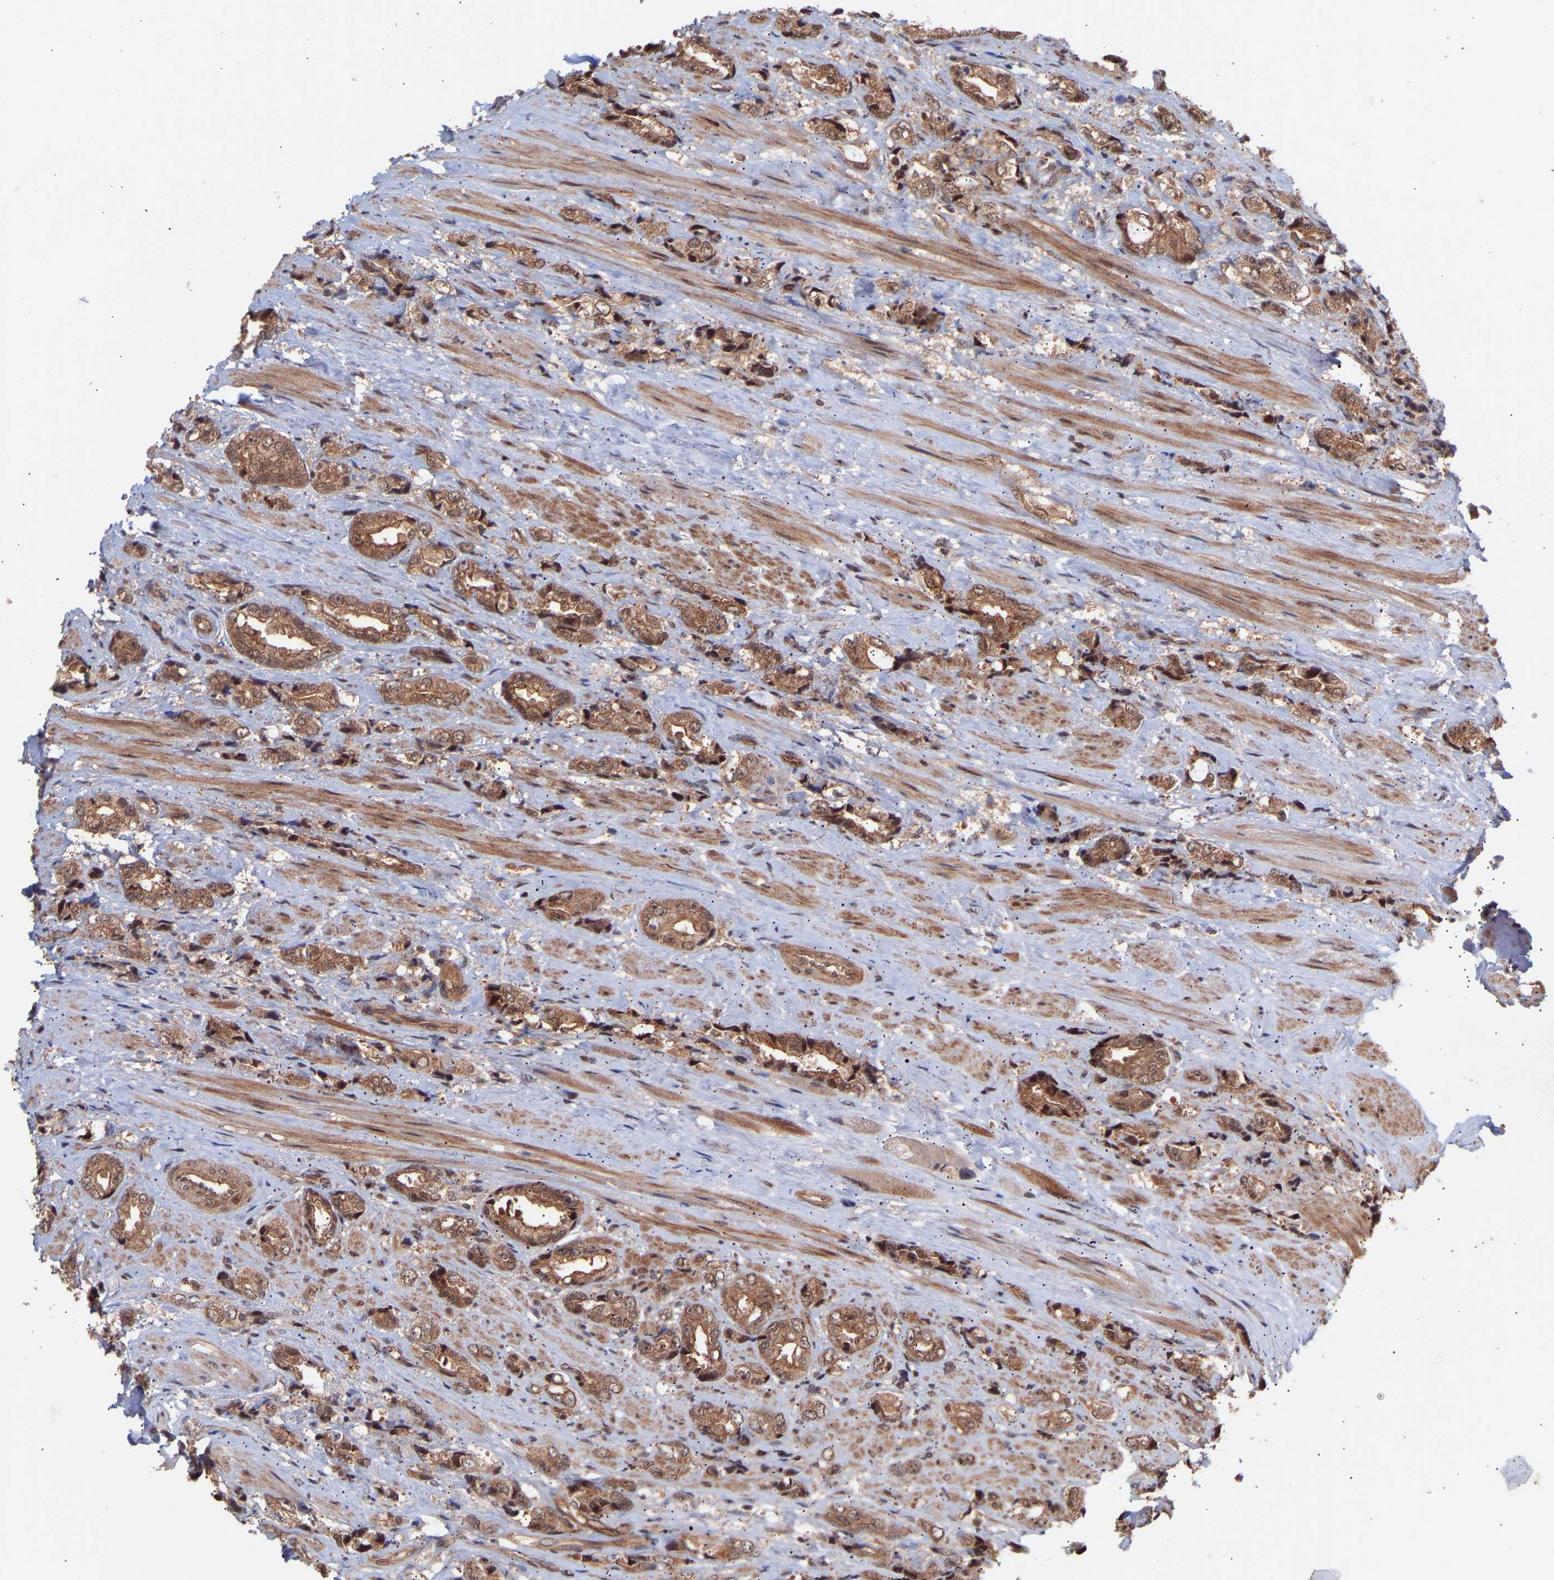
{"staining": {"intensity": "moderate", "quantity": ">75%", "location": "cytoplasmic/membranous,nuclear"}, "tissue": "prostate cancer", "cell_type": "Tumor cells", "image_type": "cancer", "snomed": [{"axis": "morphology", "description": "Adenocarcinoma, High grade"}, {"axis": "topography", "description": "Prostate"}], "caption": "An image showing moderate cytoplasmic/membranous and nuclear expression in about >75% of tumor cells in prostate cancer (adenocarcinoma (high-grade)), as visualized by brown immunohistochemical staining.", "gene": "PDLIM5", "patient": {"sex": "male", "age": 61}}